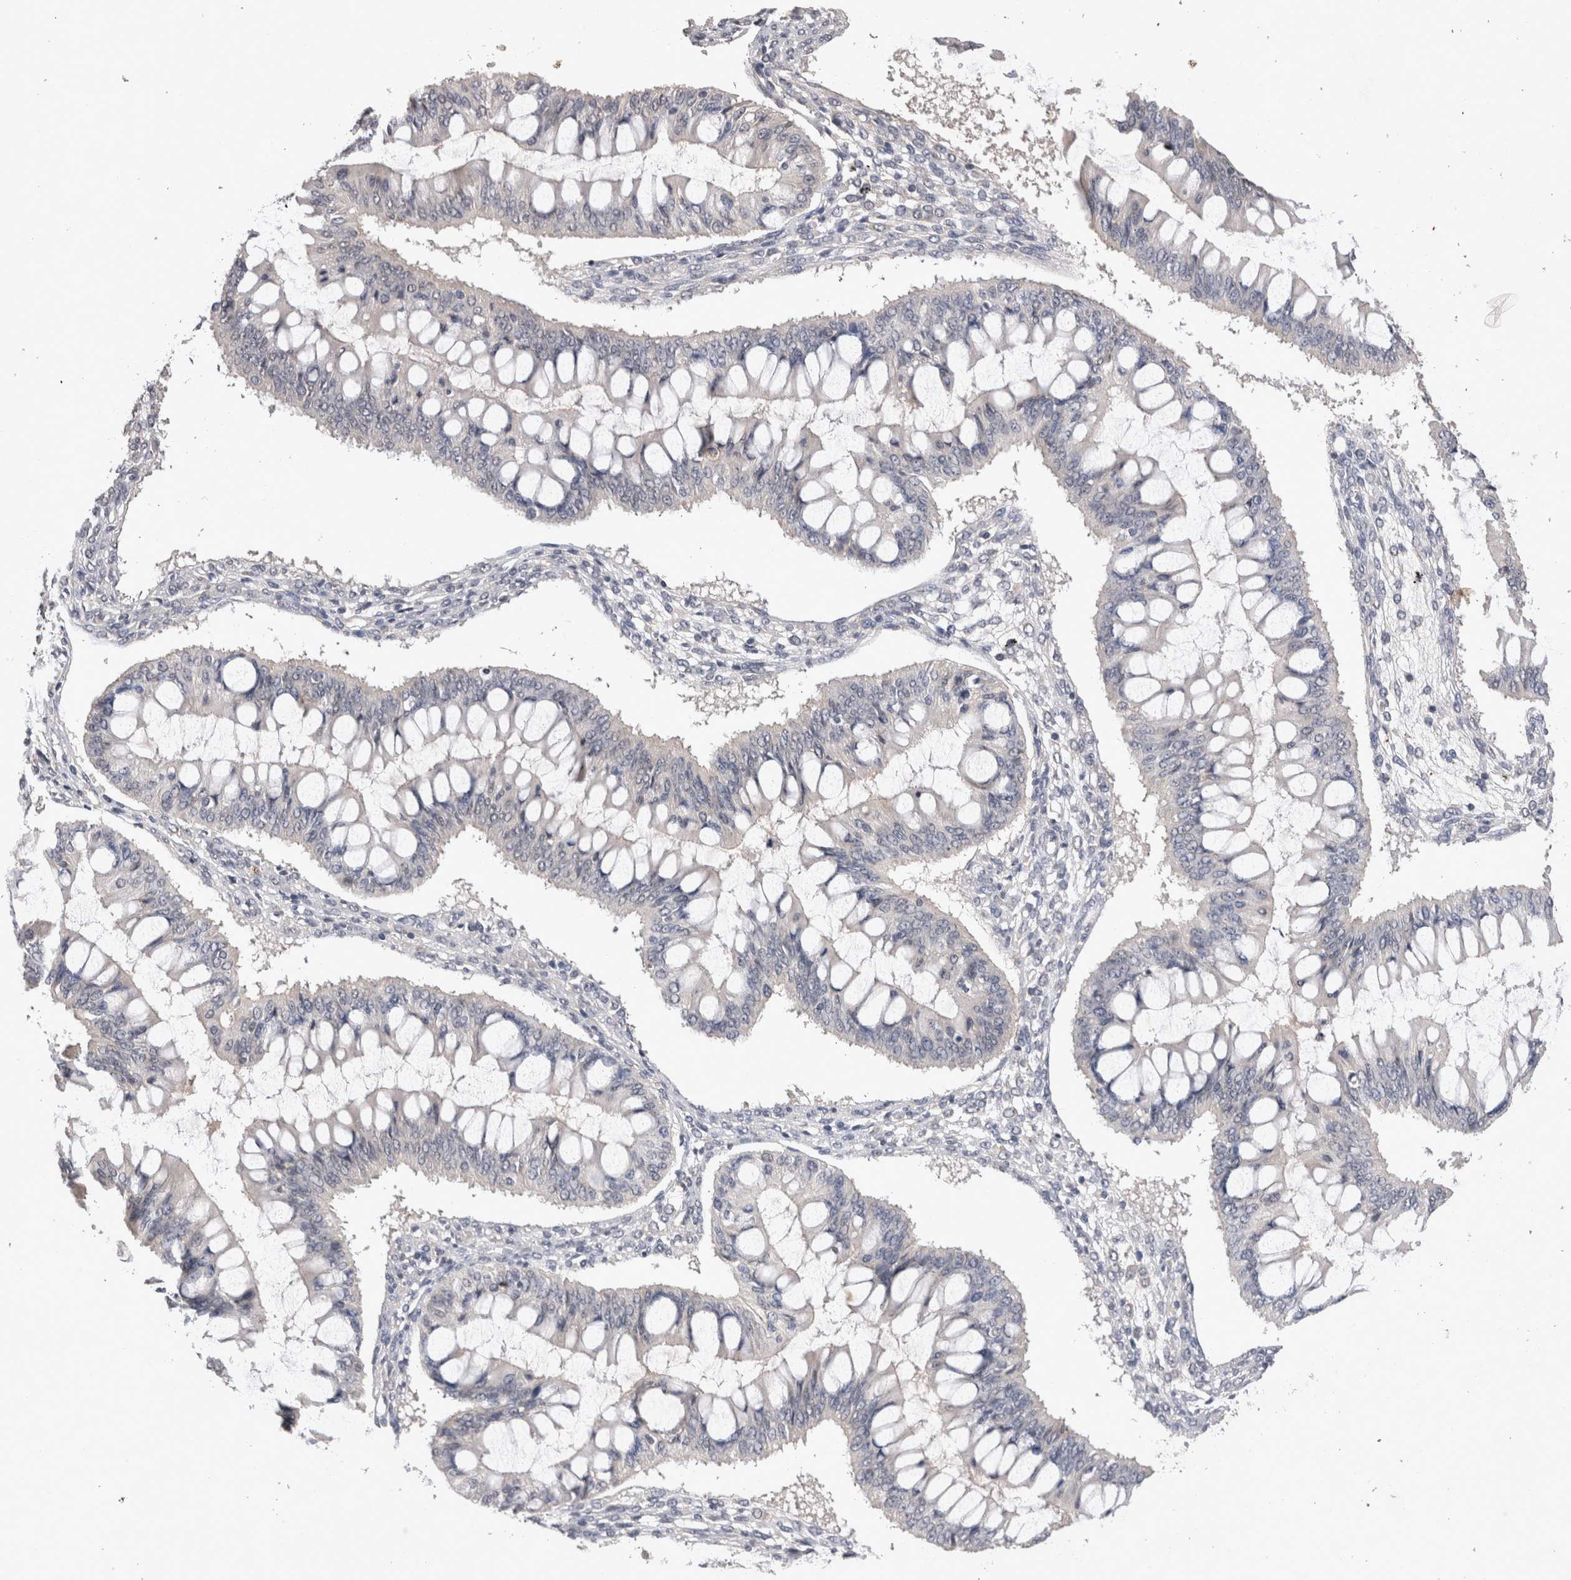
{"staining": {"intensity": "negative", "quantity": "none", "location": "none"}, "tissue": "ovarian cancer", "cell_type": "Tumor cells", "image_type": "cancer", "snomed": [{"axis": "morphology", "description": "Cystadenocarcinoma, mucinous, NOS"}, {"axis": "topography", "description": "Ovary"}], "caption": "IHC image of ovarian cancer (mucinous cystadenocarcinoma) stained for a protein (brown), which reveals no staining in tumor cells.", "gene": "RASSF3", "patient": {"sex": "female", "age": 73}}